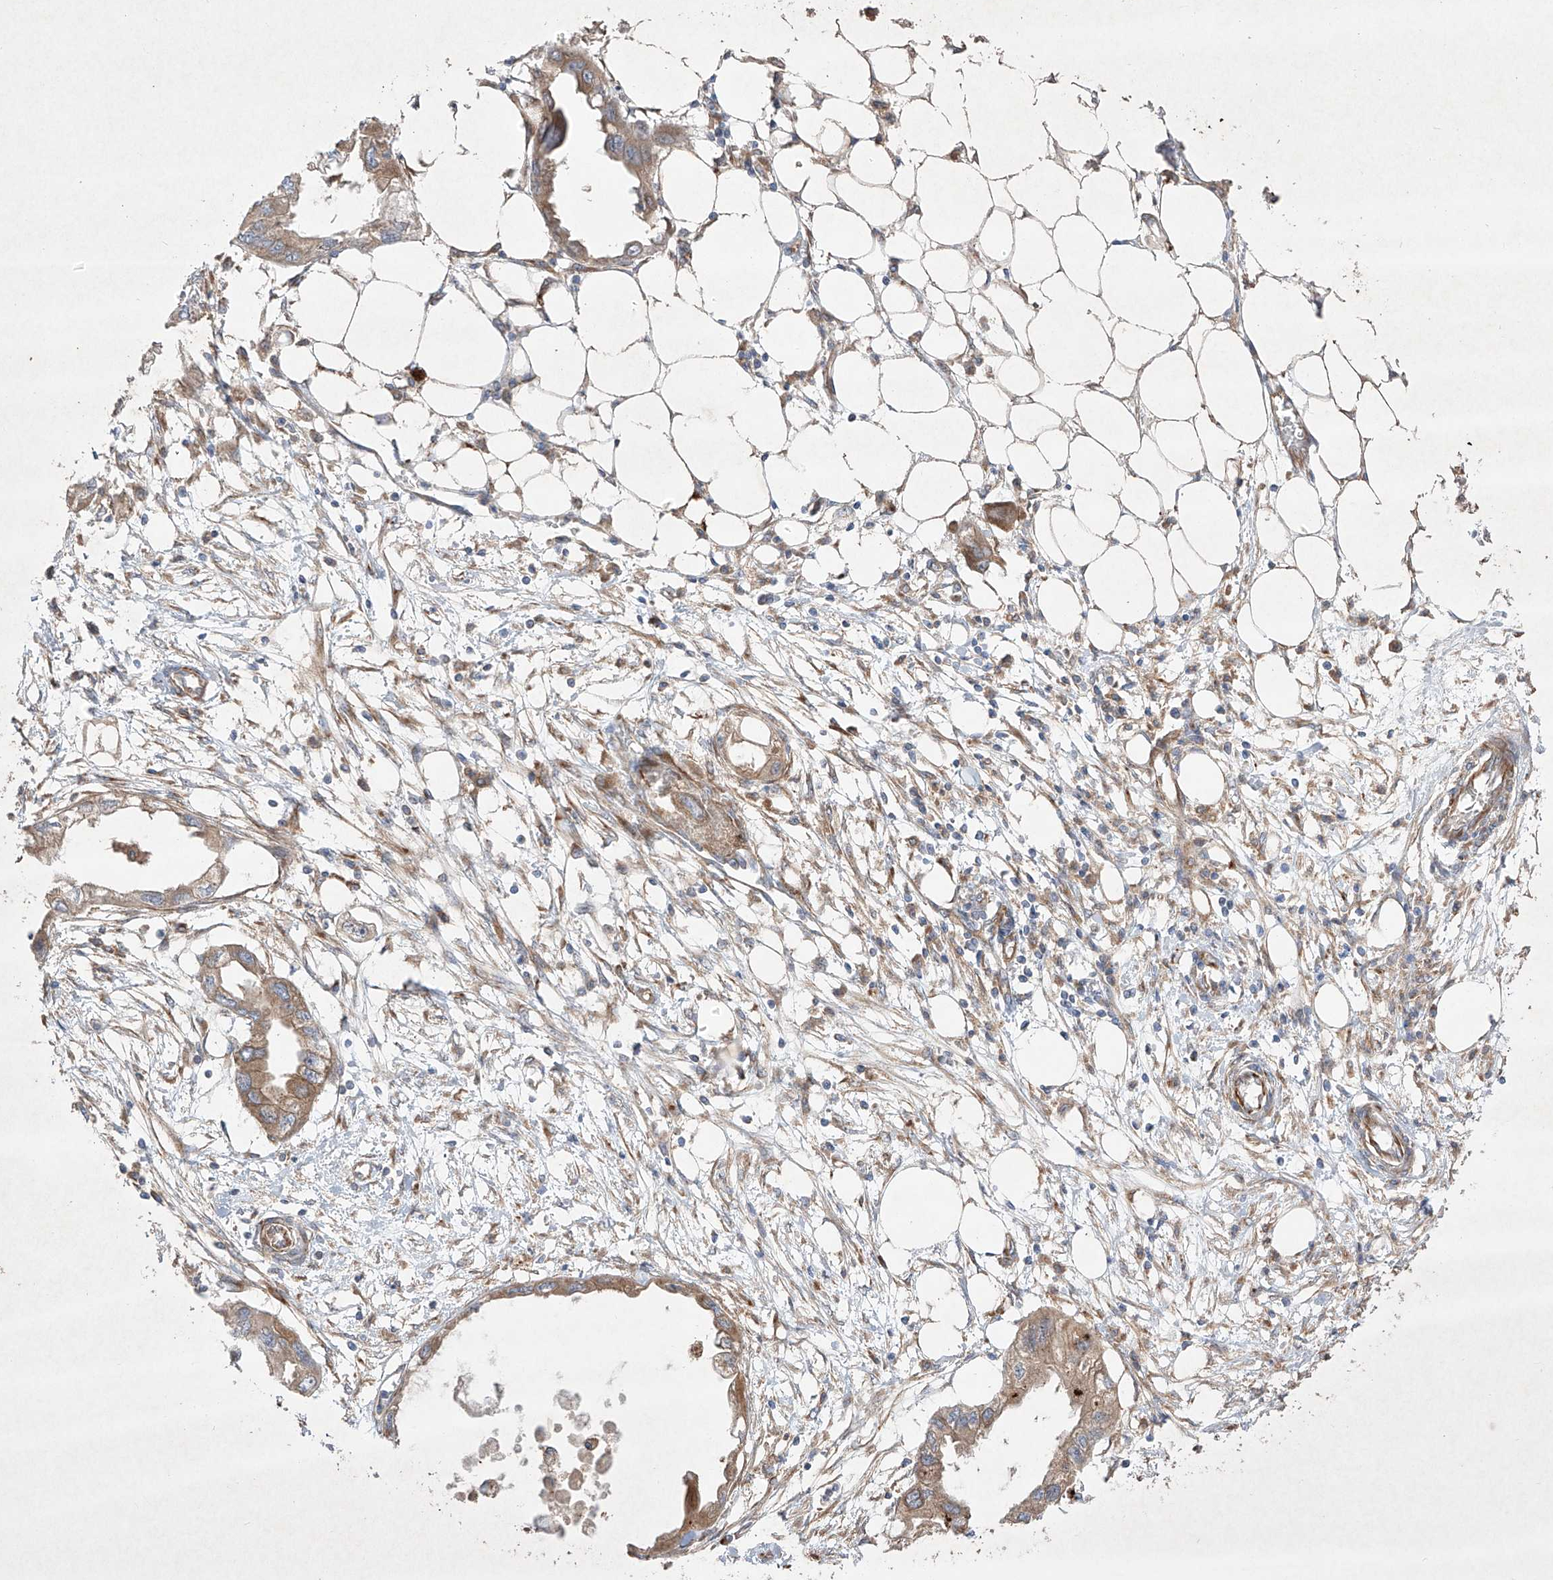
{"staining": {"intensity": "moderate", "quantity": ">75%", "location": "cytoplasmic/membranous"}, "tissue": "endometrial cancer", "cell_type": "Tumor cells", "image_type": "cancer", "snomed": [{"axis": "morphology", "description": "Adenocarcinoma, NOS"}, {"axis": "morphology", "description": "Adenocarcinoma, metastatic, NOS"}, {"axis": "topography", "description": "Adipose tissue"}, {"axis": "topography", "description": "Endometrium"}], "caption": "Adenocarcinoma (endometrial) was stained to show a protein in brown. There is medium levels of moderate cytoplasmic/membranous staining in approximately >75% of tumor cells.", "gene": "YKT6", "patient": {"sex": "female", "age": 67}}